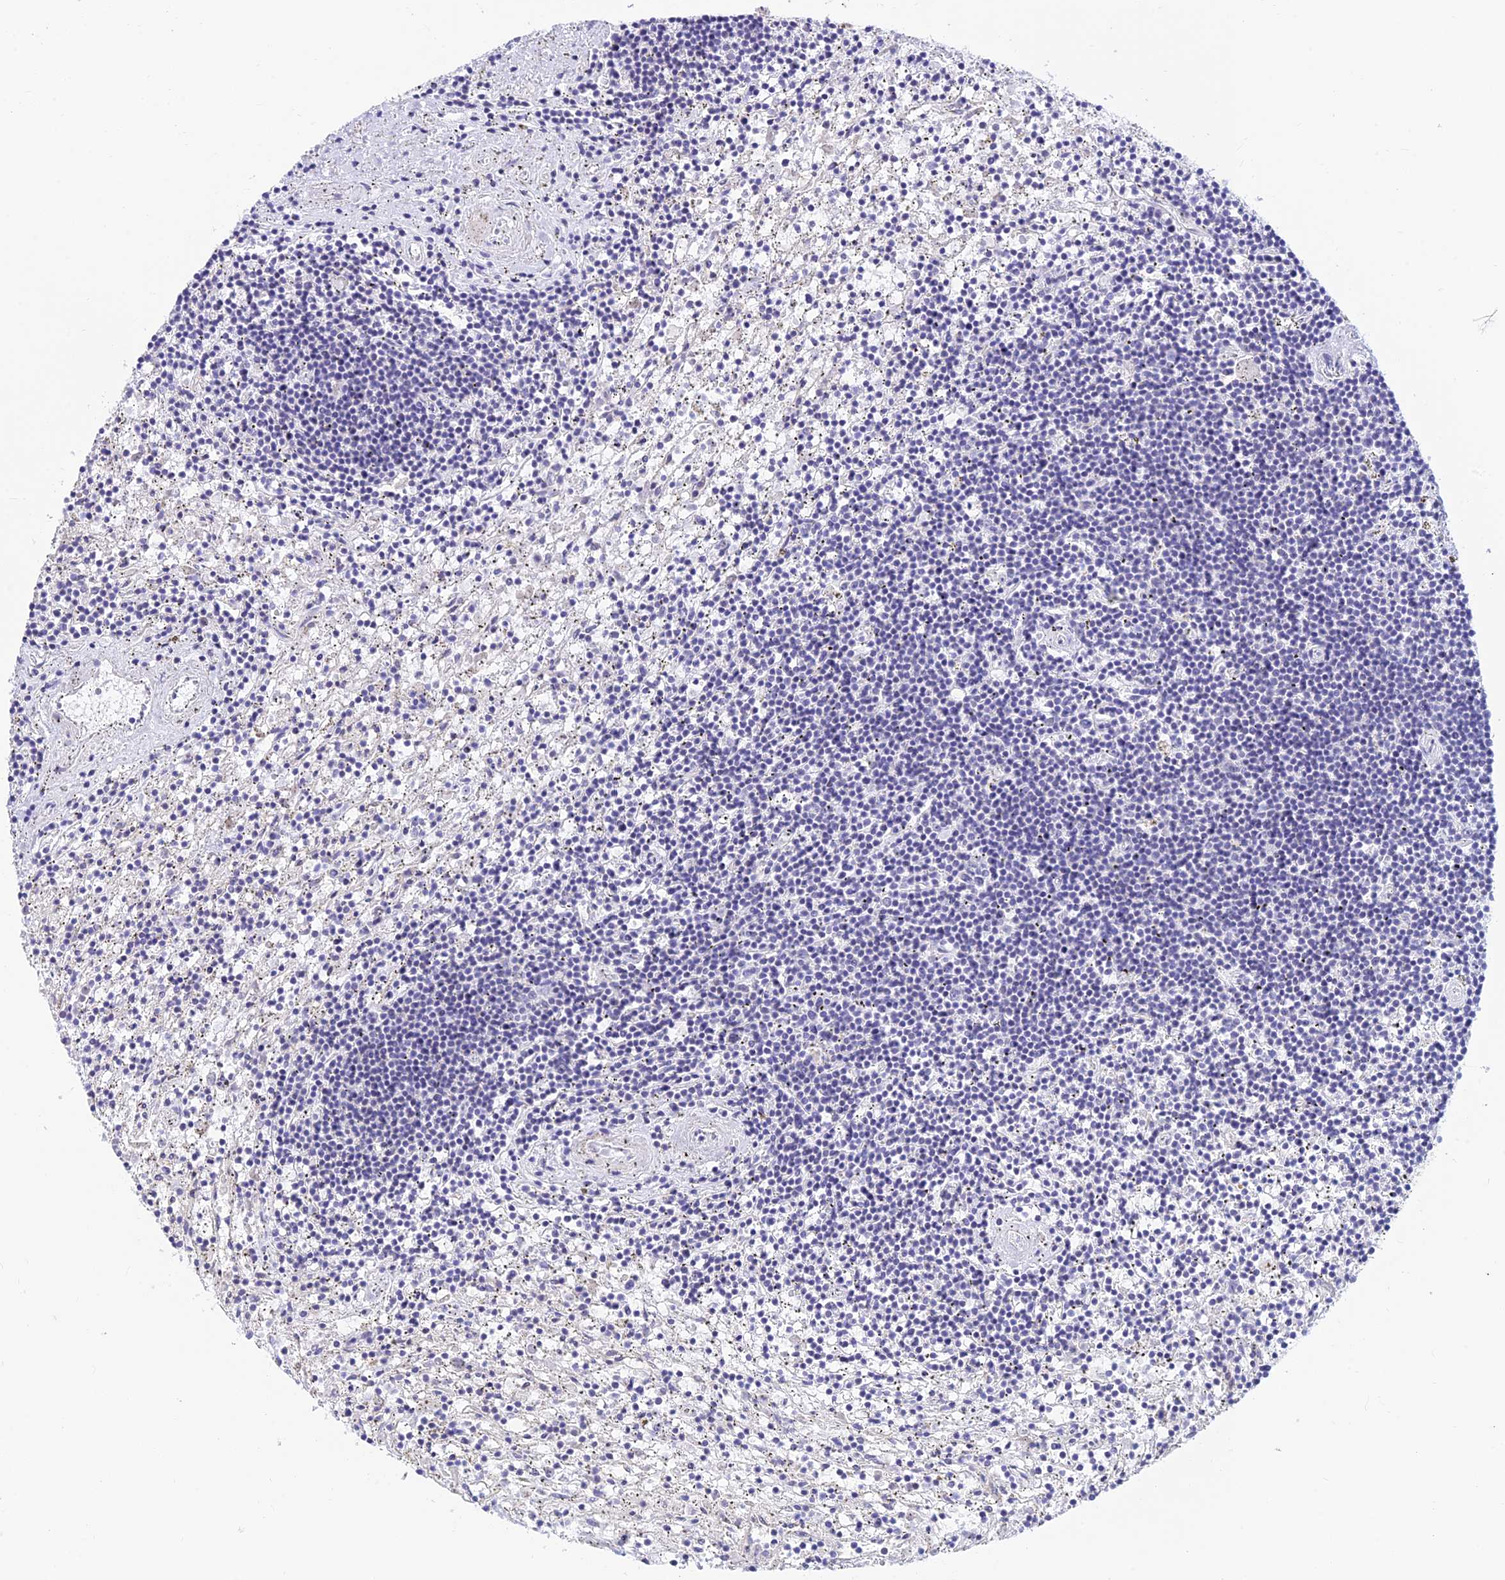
{"staining": {"intensity": "negative", "quantity": "none", "location": "none"}, "tissue": "lymphoma", "cell_type": "Tumor cells", "image_type": "cancer", "snomed": [{"axis": "morphology", "description": "Malignant lymphoma, non-Hodgkin's type, Low grade"}, {"axis": "topography", "description": "Spleen"}], "caption": "This is an immunohistochemistry photomicrograph of lymphoma. There is no positivity in tumor cells.", "gene": "INKA1", "patient": {"sex": "male", "age": 76}}